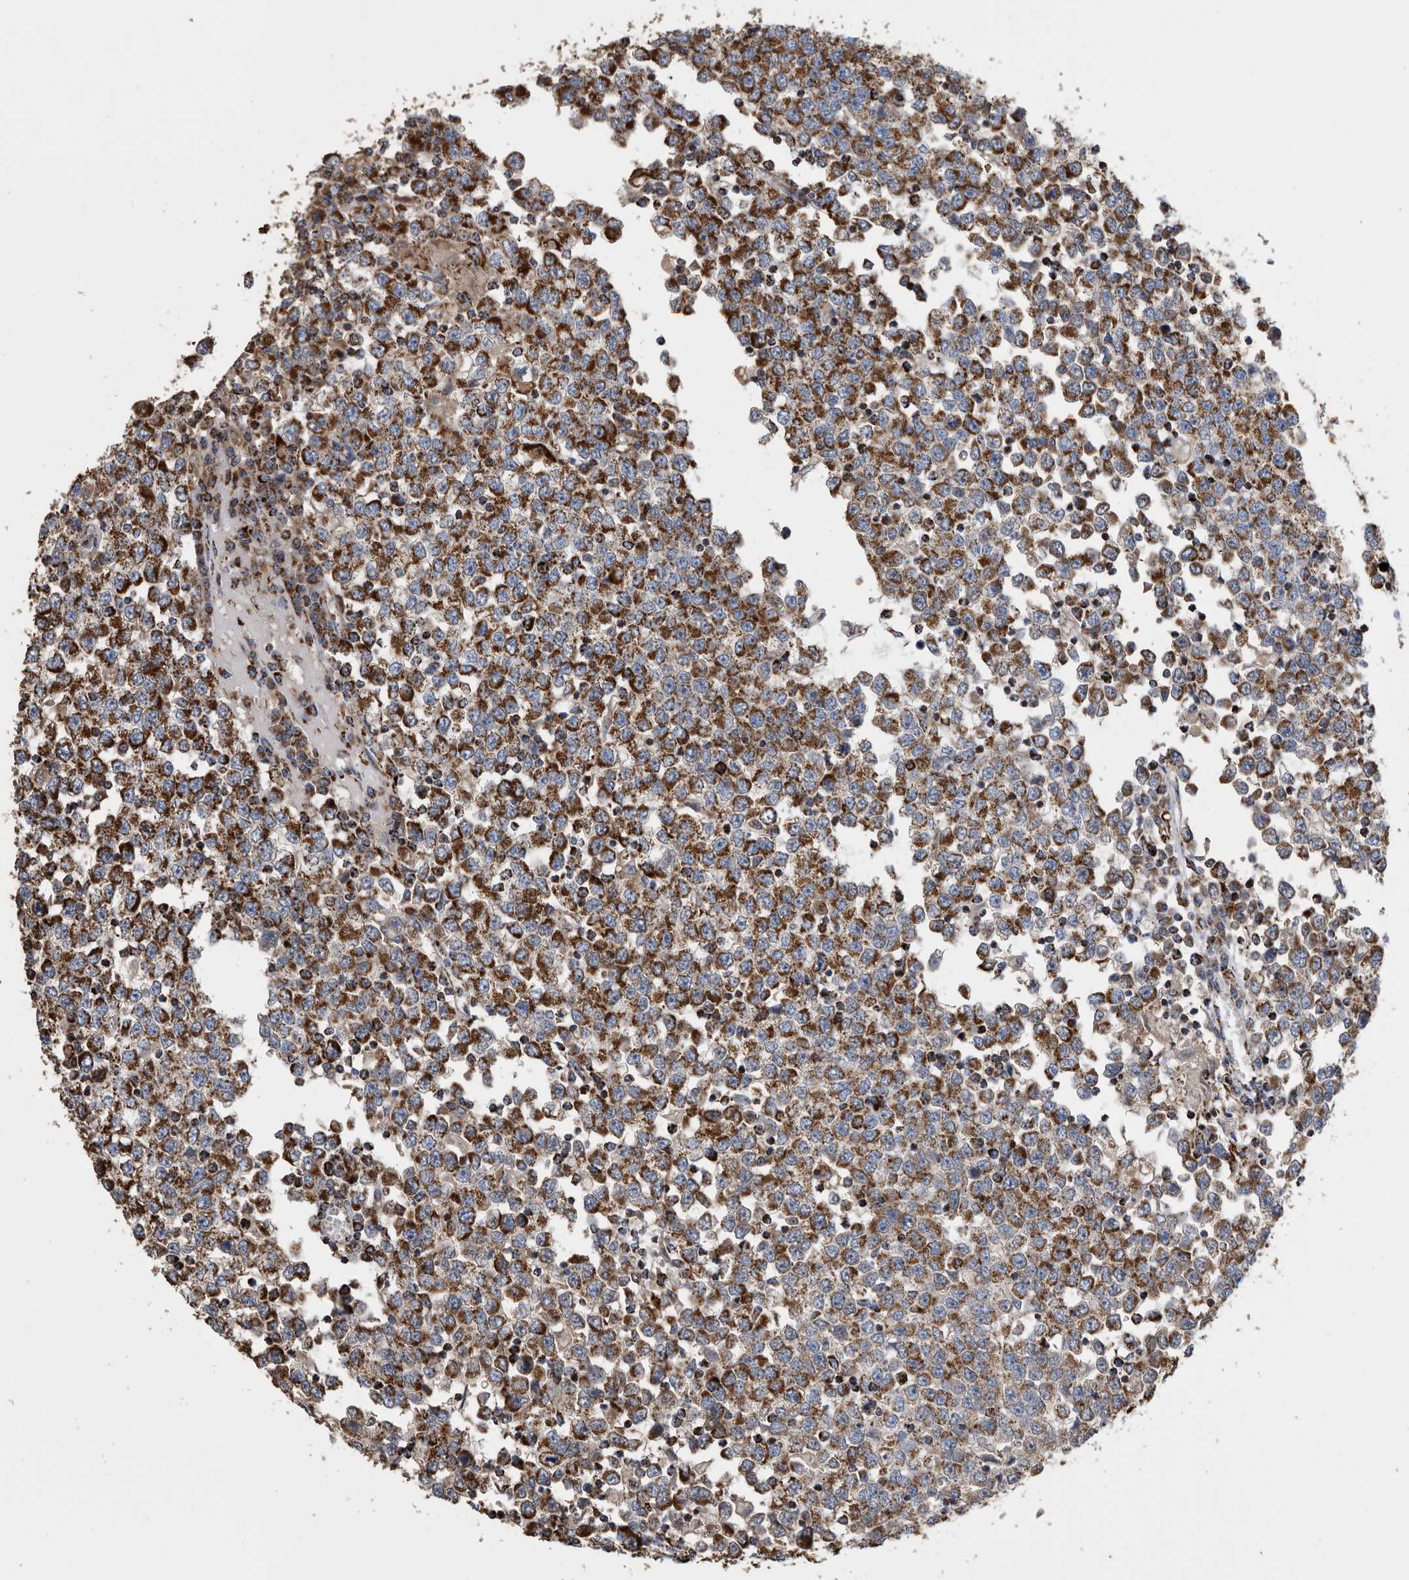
{"staining": {"intensity": "strong", "quantity": ">75%", "location": "cytoplasmic/membranous"}, "tissue": "testis cancer", "cell_type": "Tumor cells", "image_type": "cancer", "snomed": [{"axis": "morphology", "description": "Seminoma, NOS"}, {"axis": "topography", "description": "Testis"}], "caption": "The histopathology image shows a brown stain indicating the presence of a protein in the cytoplasmic/membranous of tumor cells in testis cancer.", "gene": "WFDC1", "patient": {"sex": "male", "age": 65}}